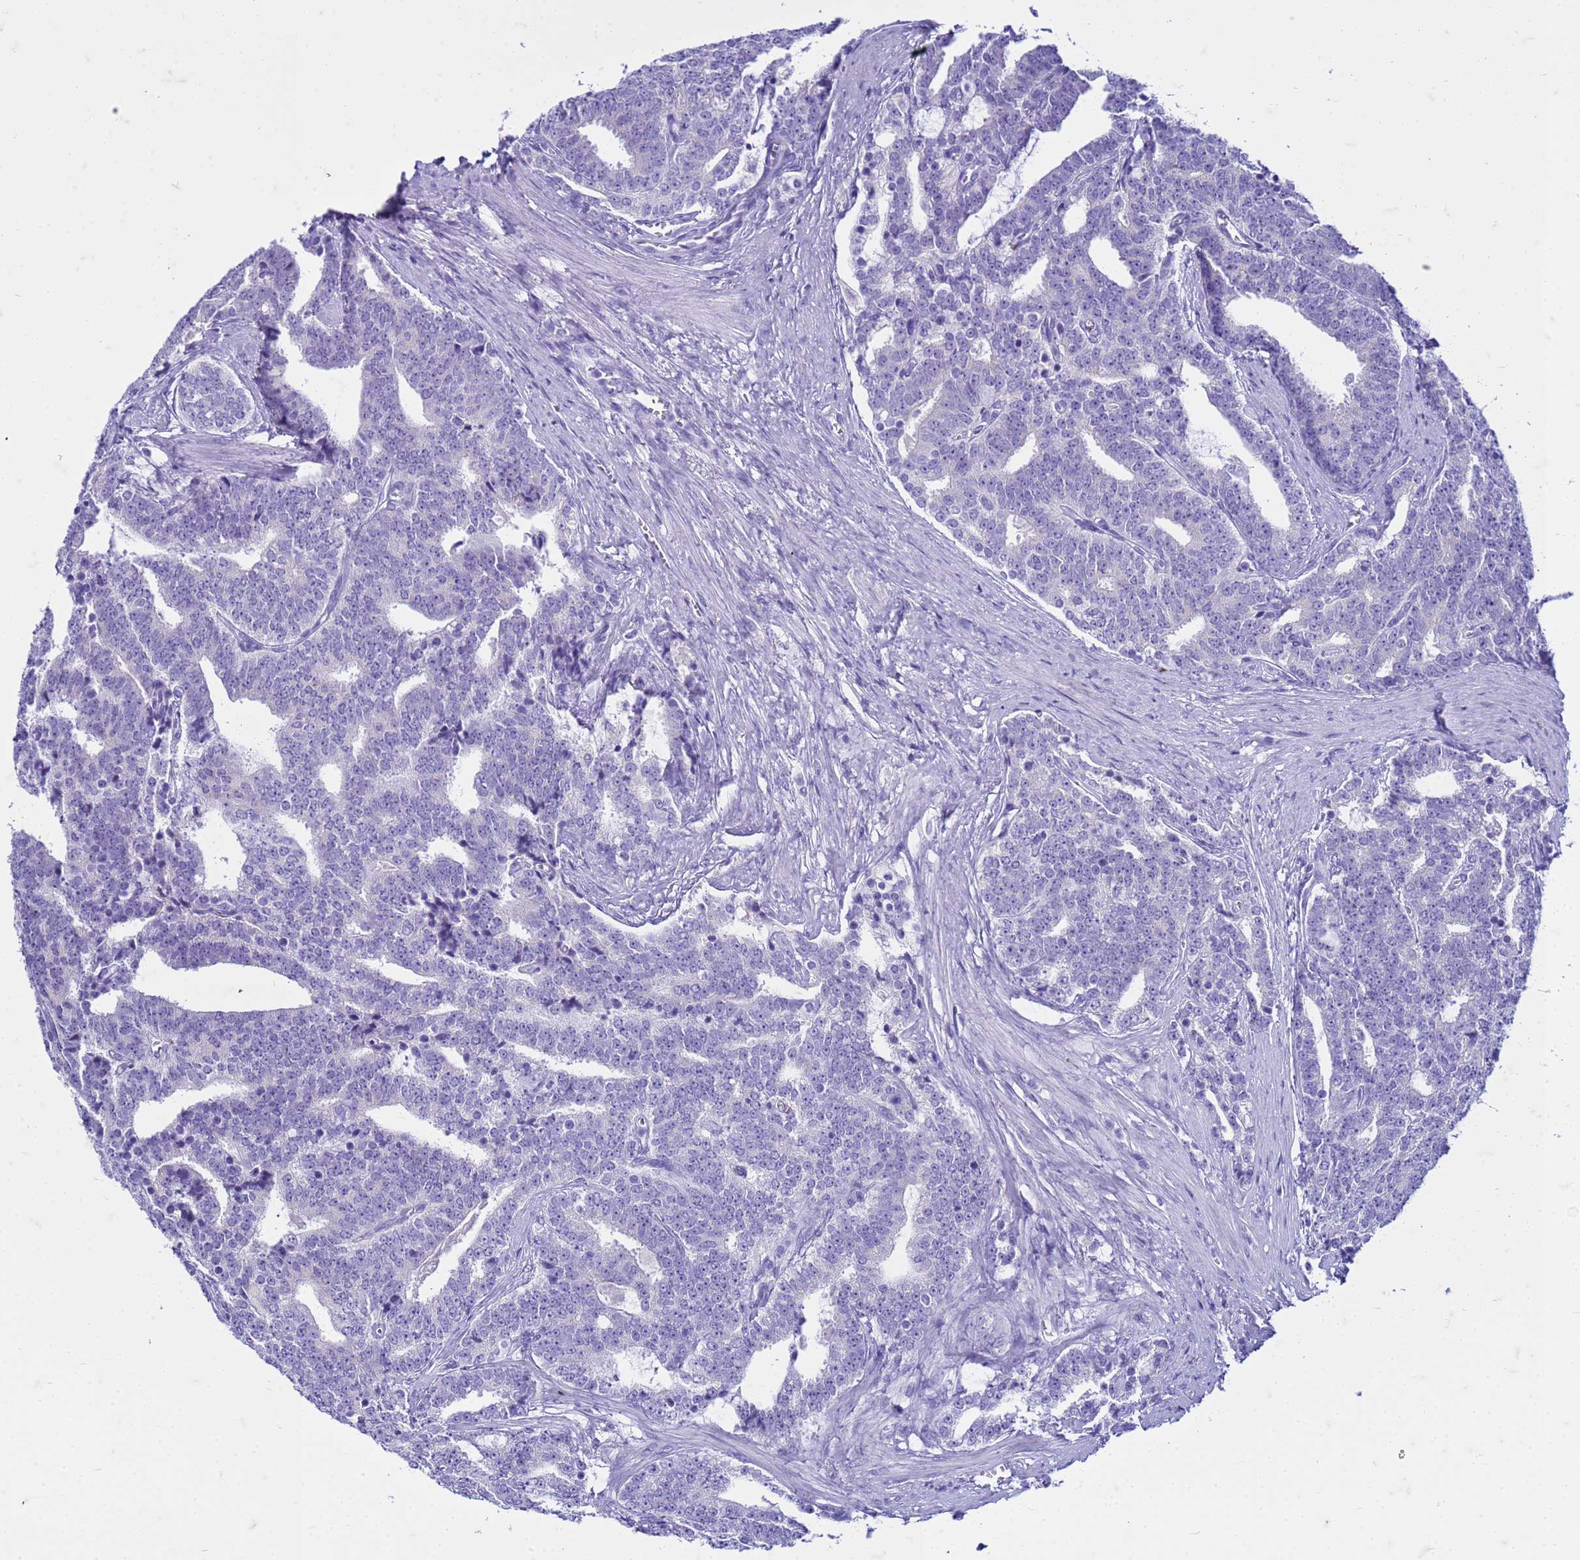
{"staining": {"intensity": "negative", "quantity": "none", "location": "none"}, "tissue": "prostate cancer", "cell_type": "Tumor cells", "image_type": "cancer", "snomed": [{"axis": "morphology", "description": "Adenocarcinoma, High grade"}, {"axis": "topography", "description": "Prostate and seminal vesicle, NOS"}], "caption": "Immunohistochemistry (IHC) photomicrograph of neoplastic tissue: human prostate high-grade adenocarcinoma stained with DAB demonstrates no significant protein staining in tumor cells.", "gene": "CFAP100", "patient": {"sex": "male", "age": 67}}